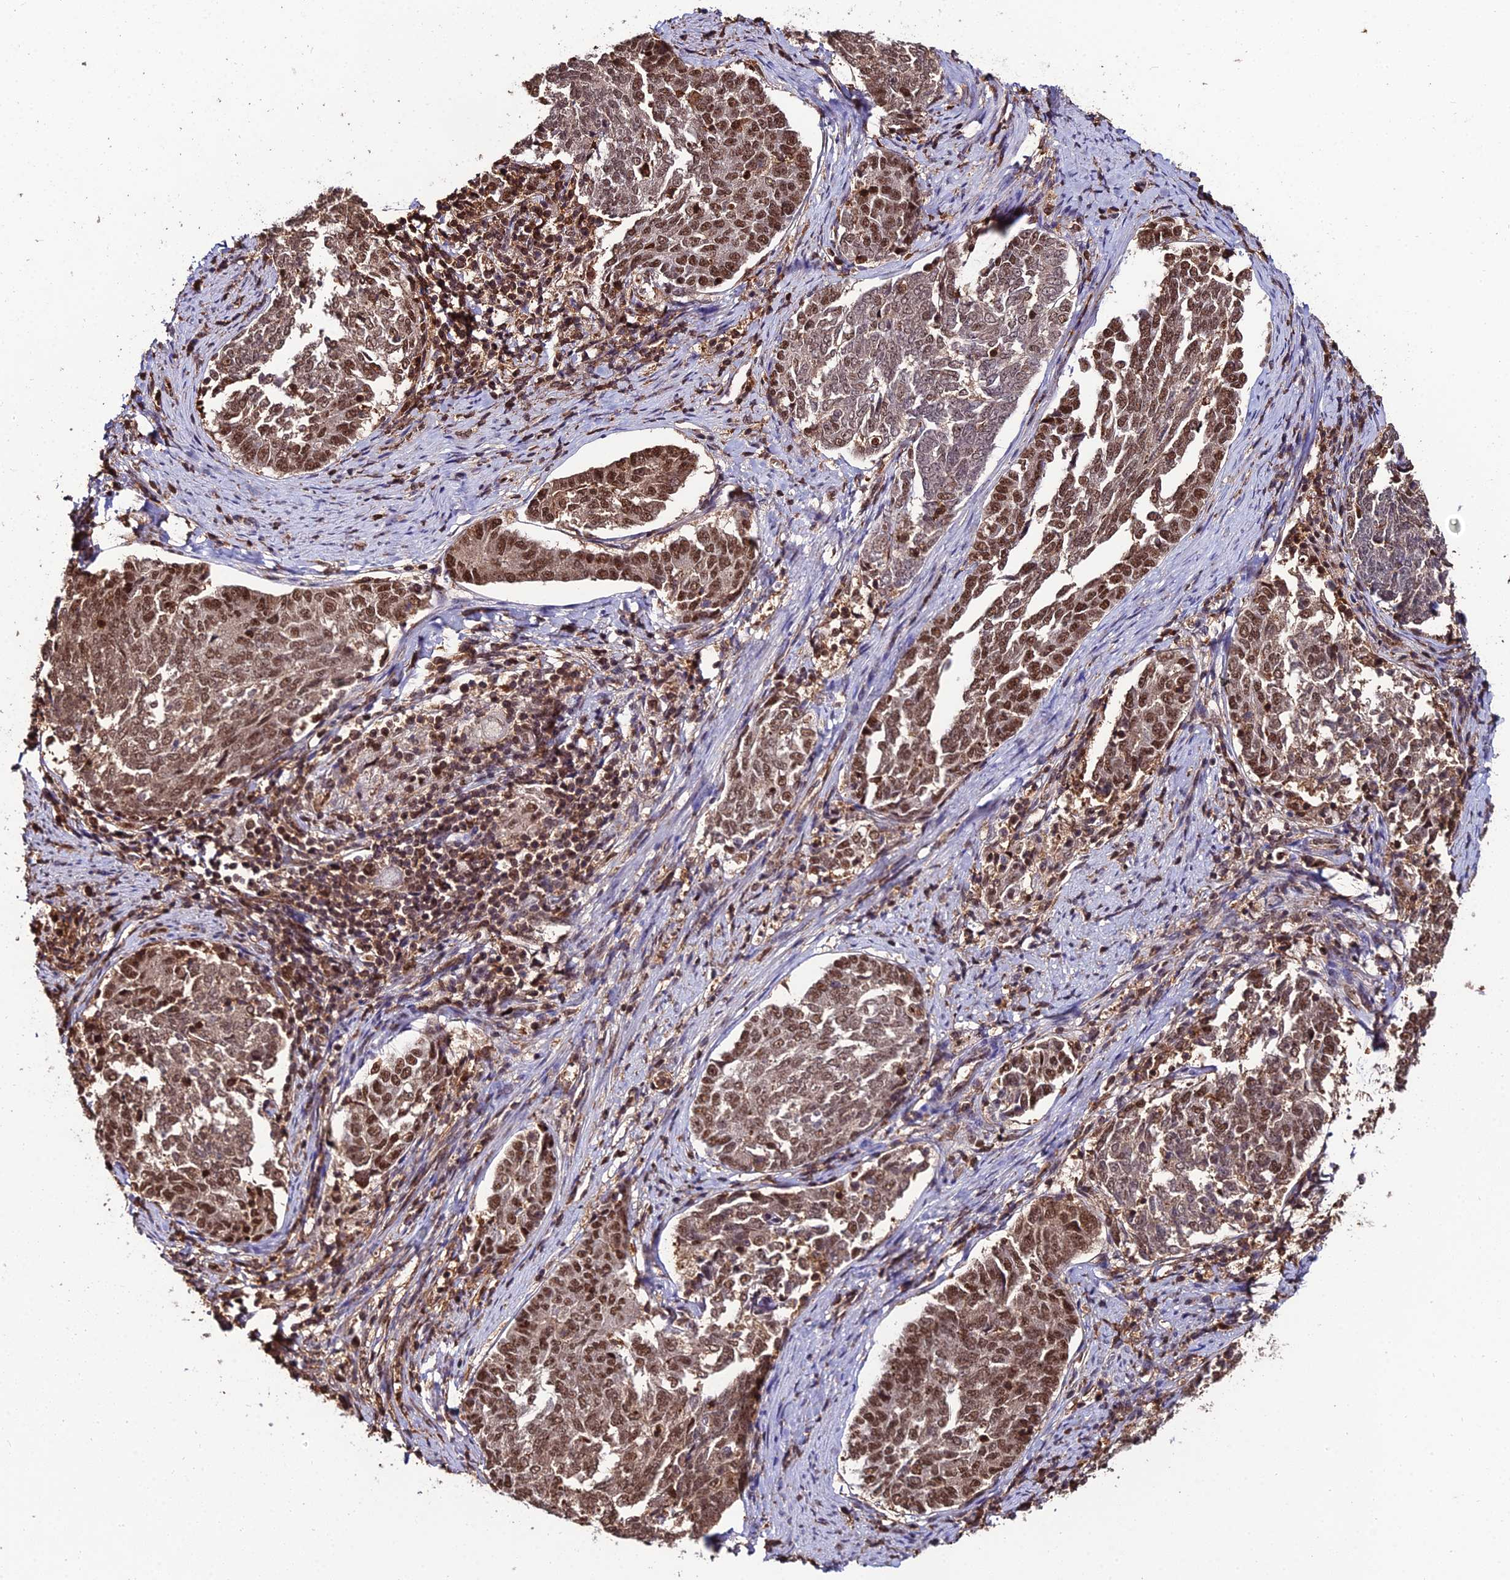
{"staining": {"intensity": "strong", "quantity": ">75%", "location": "nuclear"}, "tissue": "endometrial cancer", "cell_type": "Tumor cells", "image_type": "cancer", "snomed": [{"axis": "morphology", "description": "Adenocarcinoma, NOS"}, {"axis": "topography", "description": "Endometrium"}], "caption": "A micrograph showing strong nuclear staining in about >75% of tumor cells in endometrial adenocarcinoma, as visualized by brown immunohistochemical staining.", "gene": "PPP4C", "patient": {"sex": "female", "age": 80}}